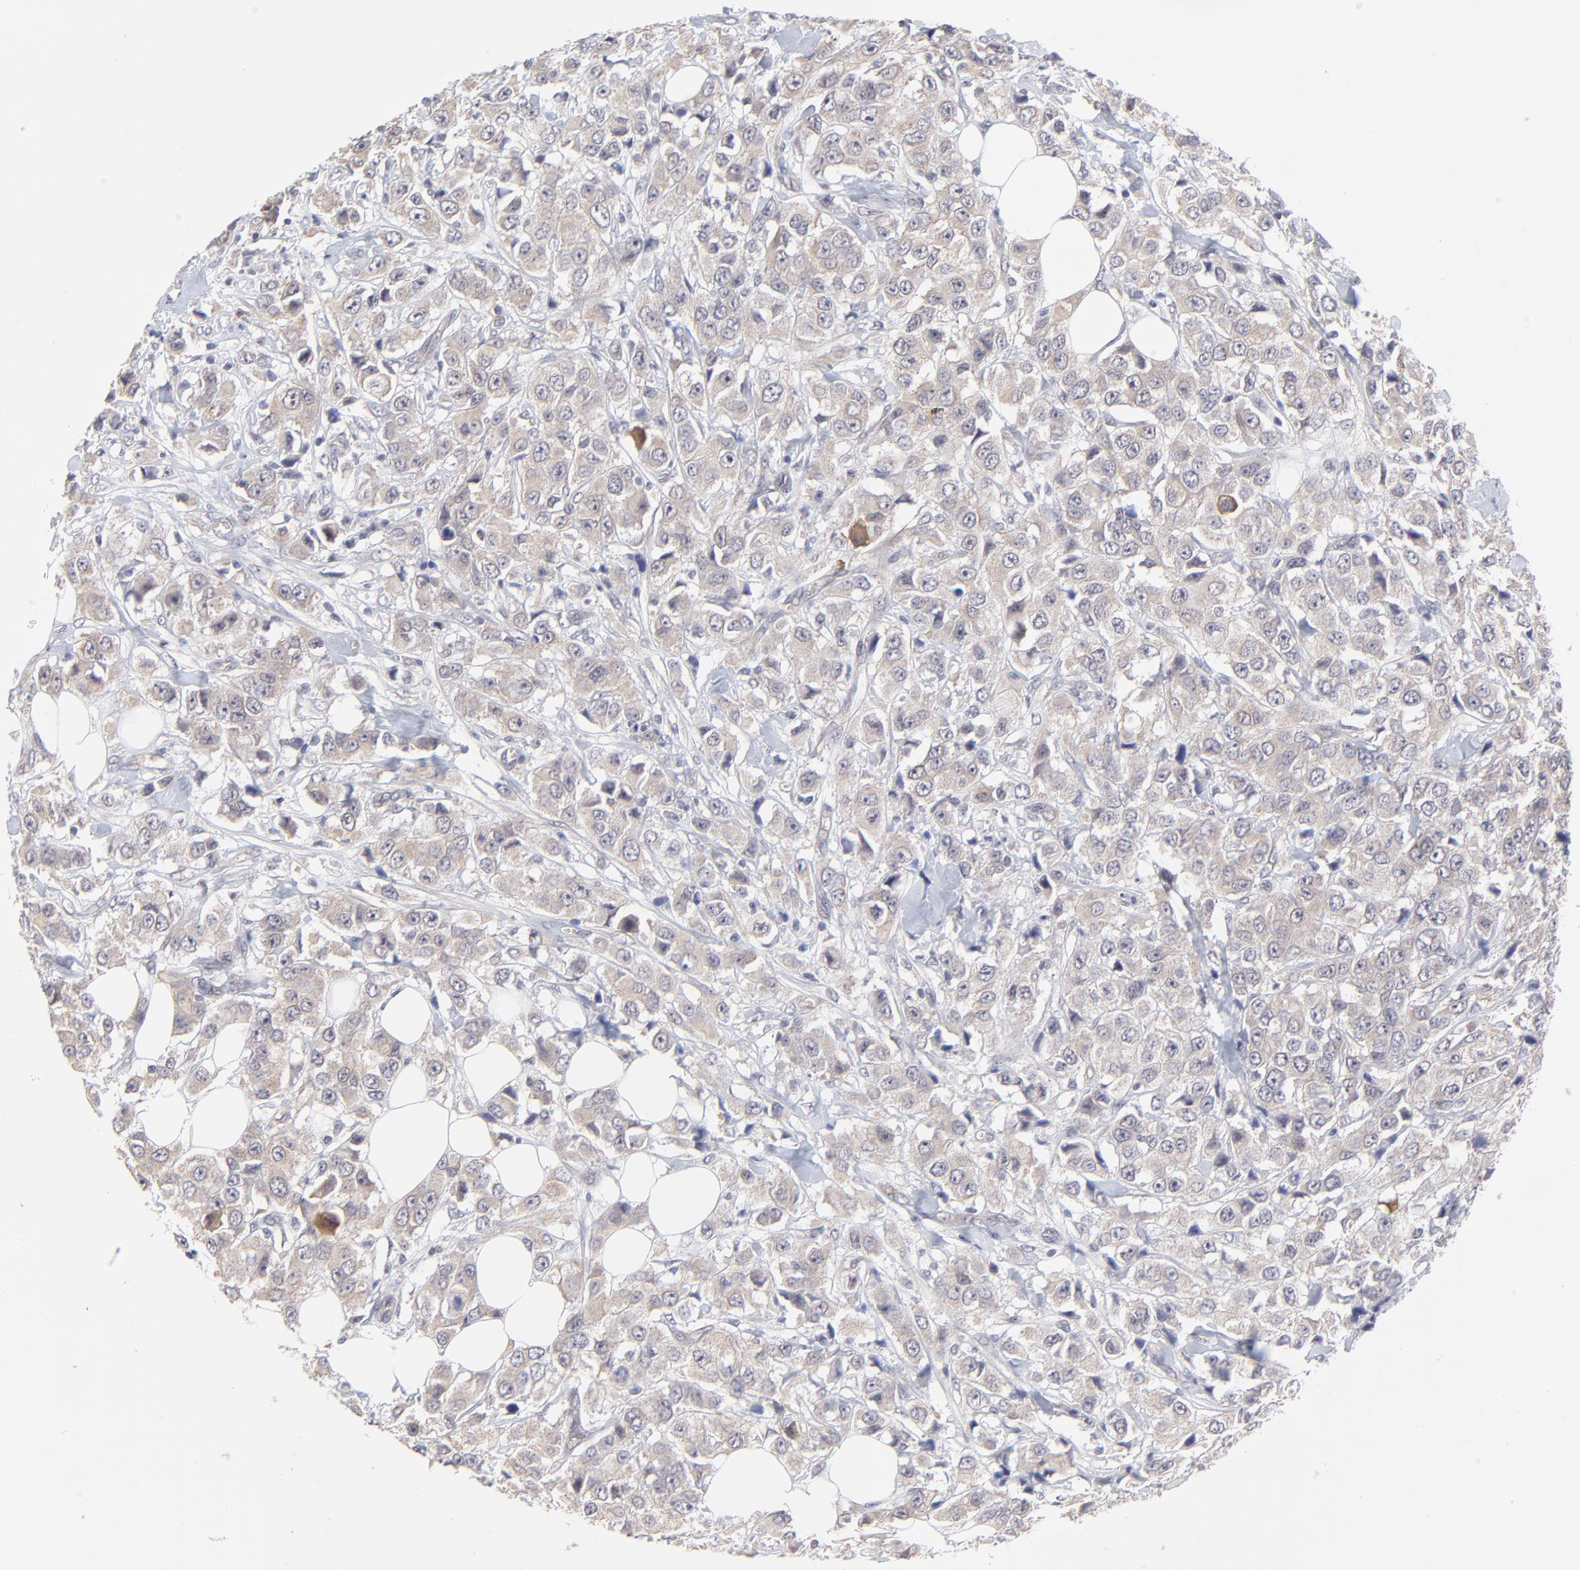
{"staining": {"intensity": "weak", "quantity": ">75%", "location": "cytoplasmic/membranous"}, "tissue": "breast cancer", "cell_type": "Tumor cells", "image_type": "cancer", "snomed": [{"axis": "morphology", "description": "Duct carcinoma"}, {"axis": "topography", "description": "Breast"}], "caption": "Weak cytoplasmic/membranous positivity is identified in approximately >75% of tumor cells in breast cancer (infiltrating ductal carcinoma).", "gene": "FBXO8", "patient": {"sex": "female", "age": 58}}